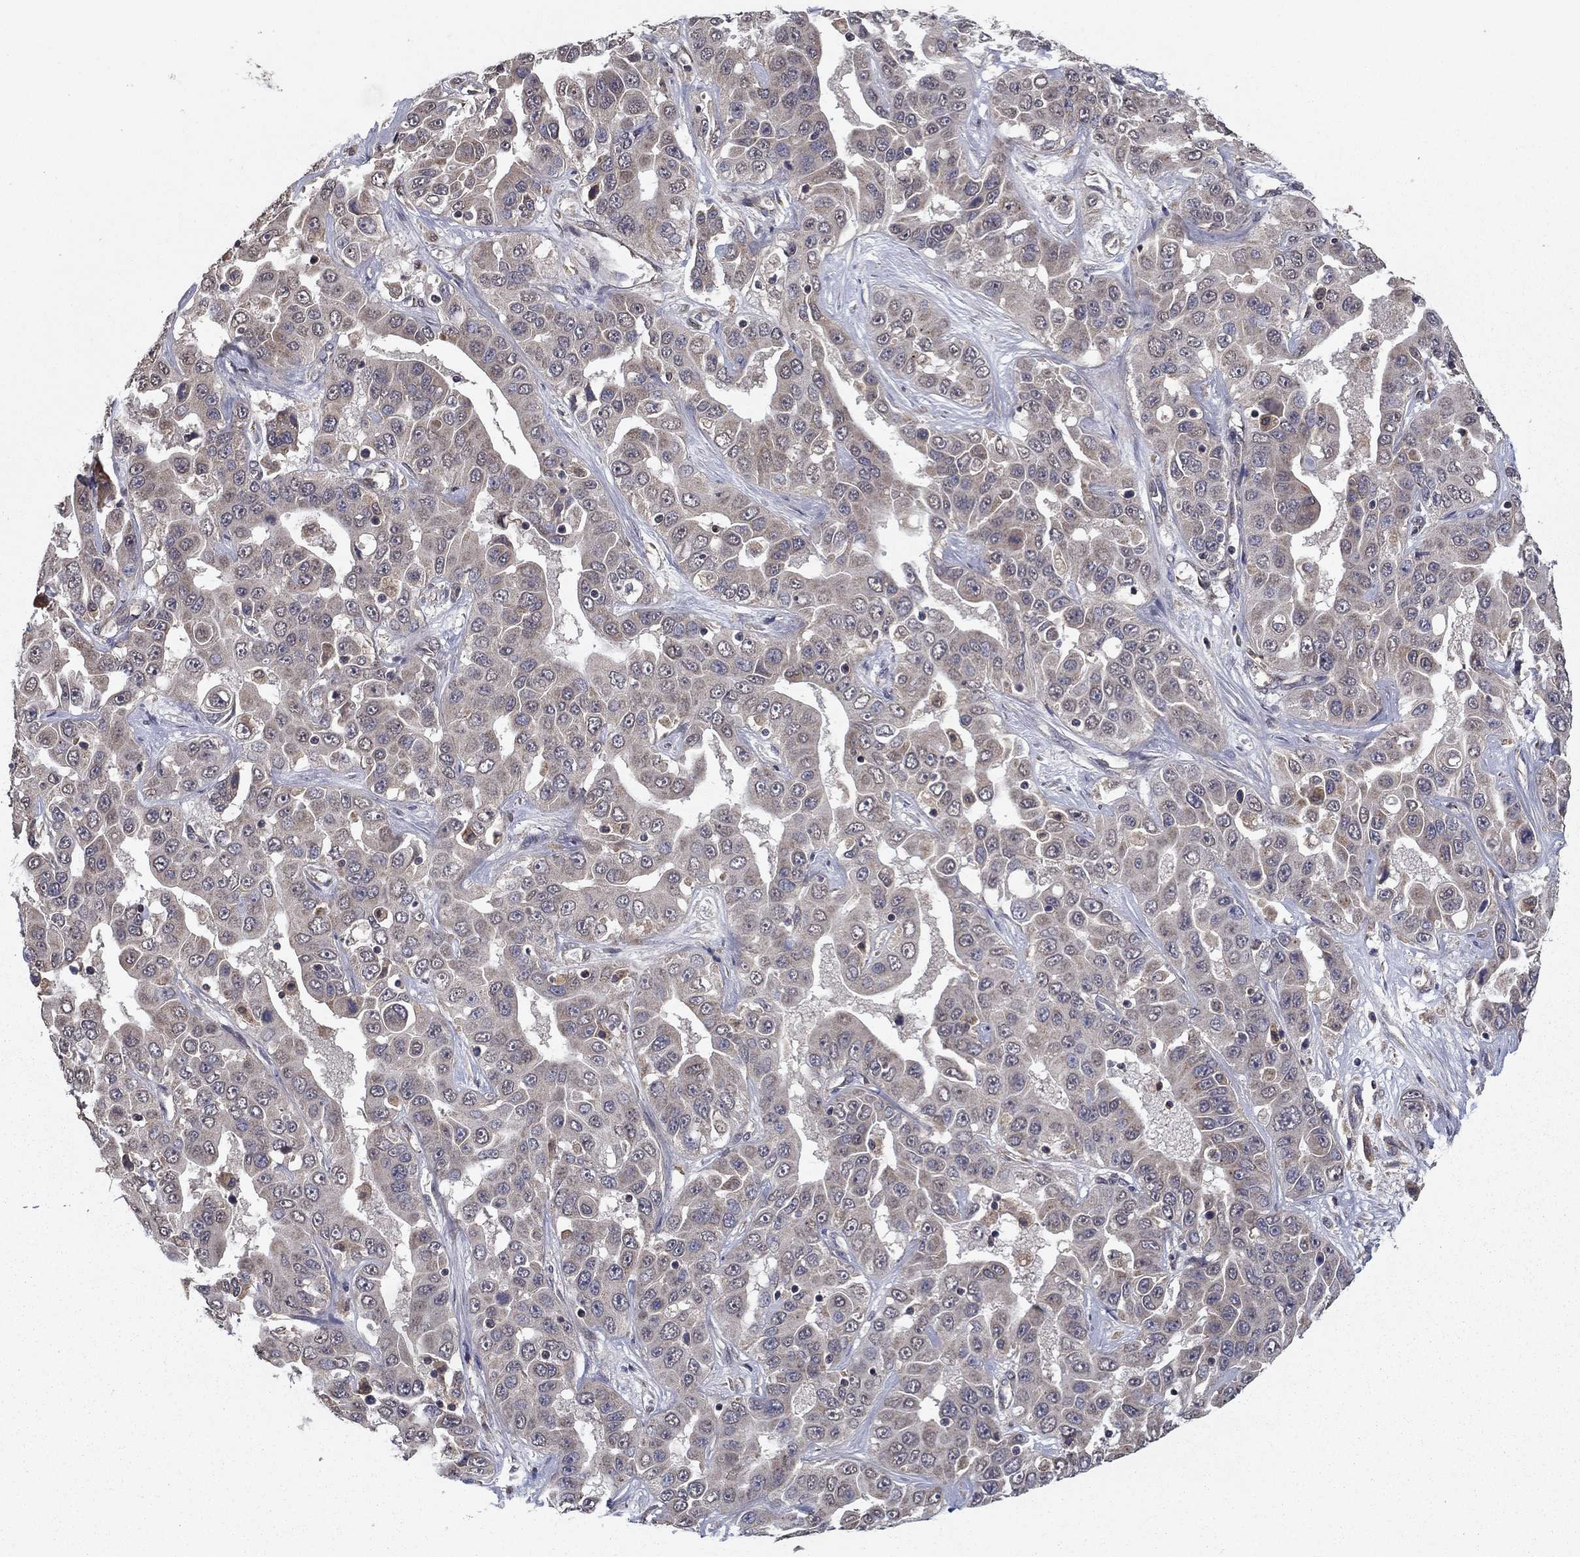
{"staining": {"intensity": "negative", "quantity": "none", "location": "none"}, "tissue": "liver cancer", "cell_type": "Tumor cells", "image_type": "cancer", "snomed": [{"axis": "morphology", "description": "Cholangiocarcinoma"}, {"axis": "topography", "description": "Liver"}], "caption": "Cholangiocarcinoma (liver) stained for a protein using IHC demonstrates no positivity tumor cells.", "gene": "SLC2A13", "patient": {"sex": "female", "age": 52}}